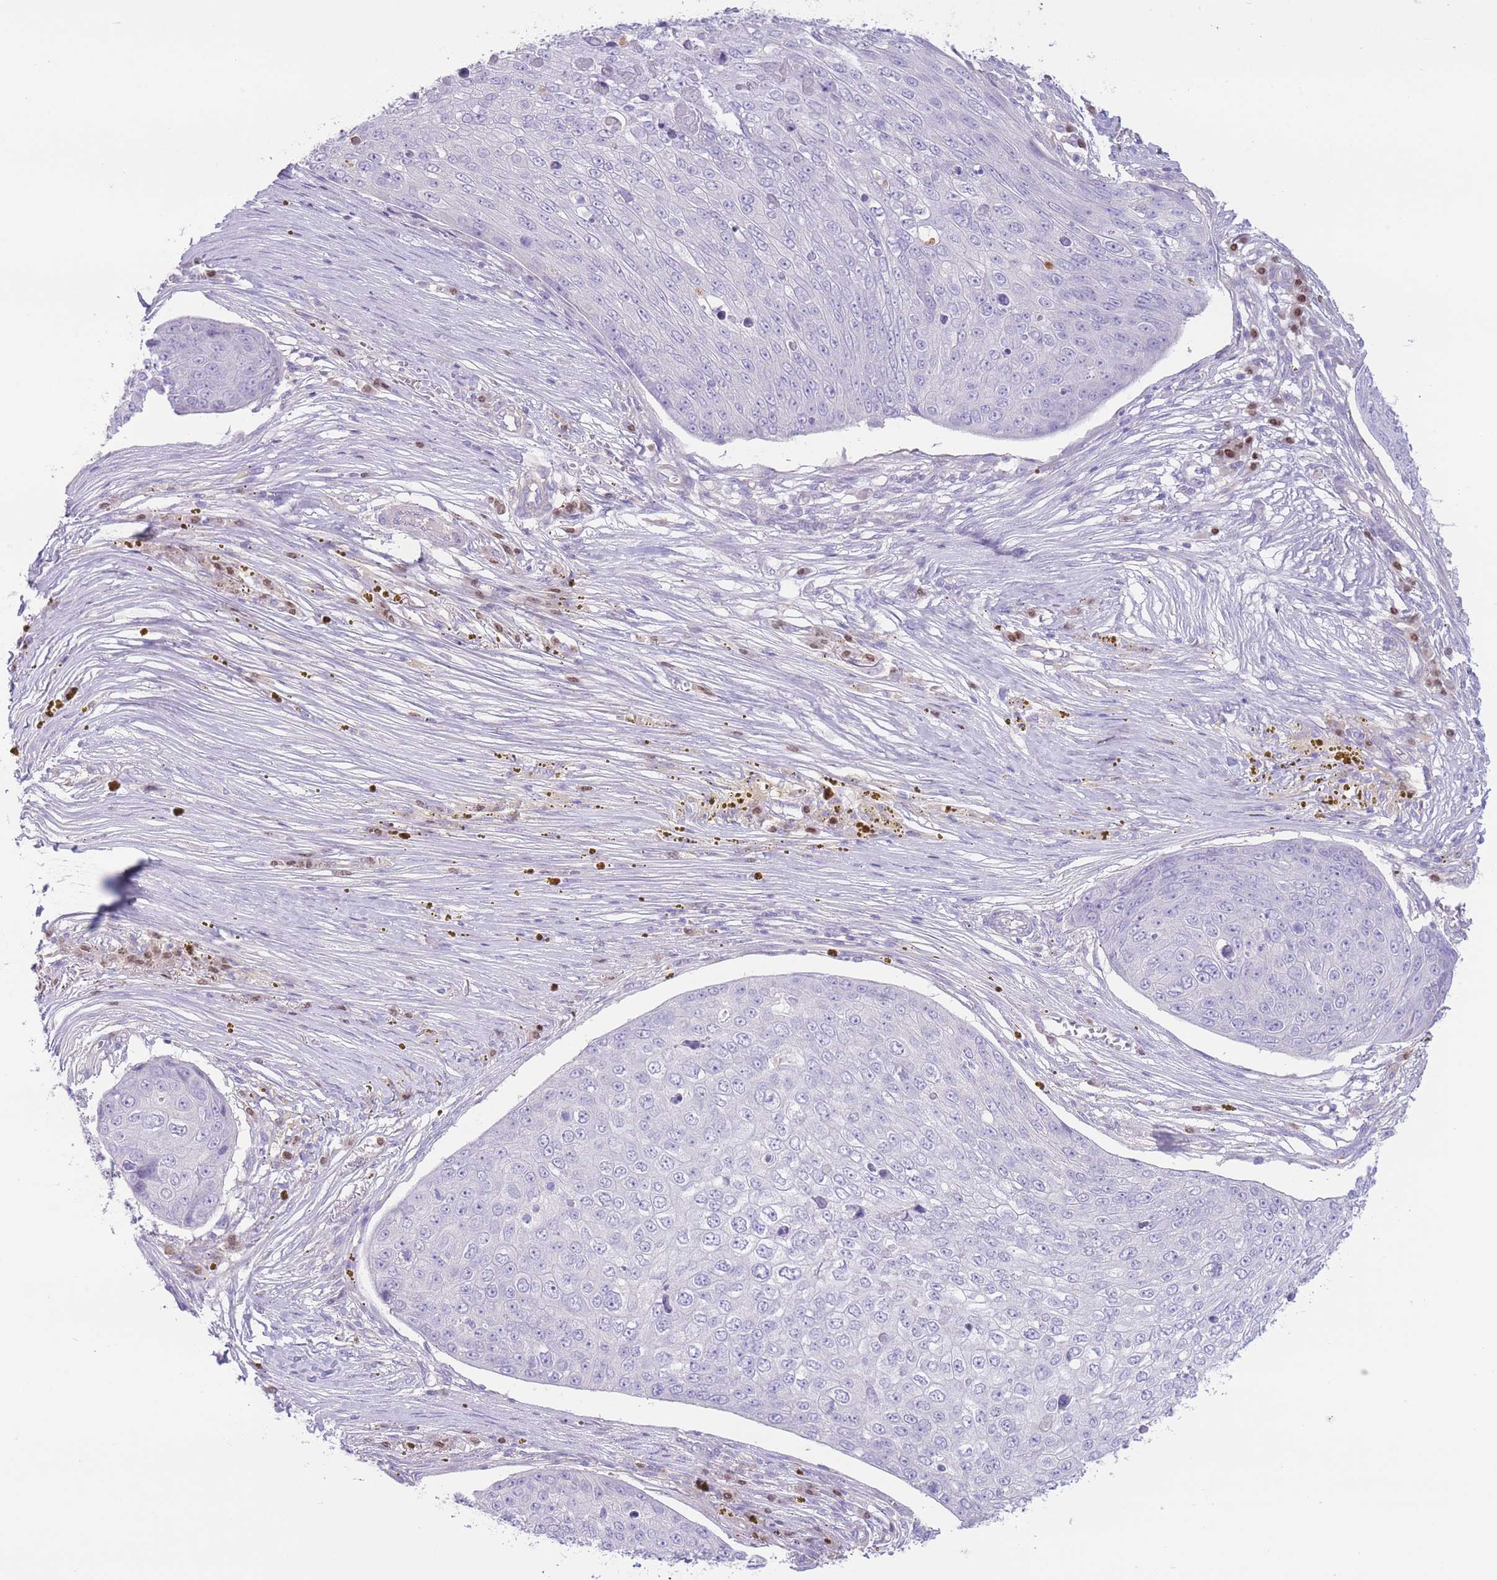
{"staining": {"intensity": "negative", "quantity": "none", "location": "none"}, "tissue": "skin cancer", "cell_type": "Tumor cells", "image_type": "cancer", "snomed": [{"axis": "morphology", "description": "Squamous cell carcinoma, NOS"}, {"axis": "topography", "description": "Skin"}], "caption": "A high-resolution image shows IHC staining of skin cancer, which displays no significant expression in tumor cells. Brightfield microscopy of immunohistochemistry (IHC) stained with DAB (brown) and hematoxylin (blue), captured at high magnification.", "gene": "BHLHA15", "patient": {"sex": "male", "age": 71}}